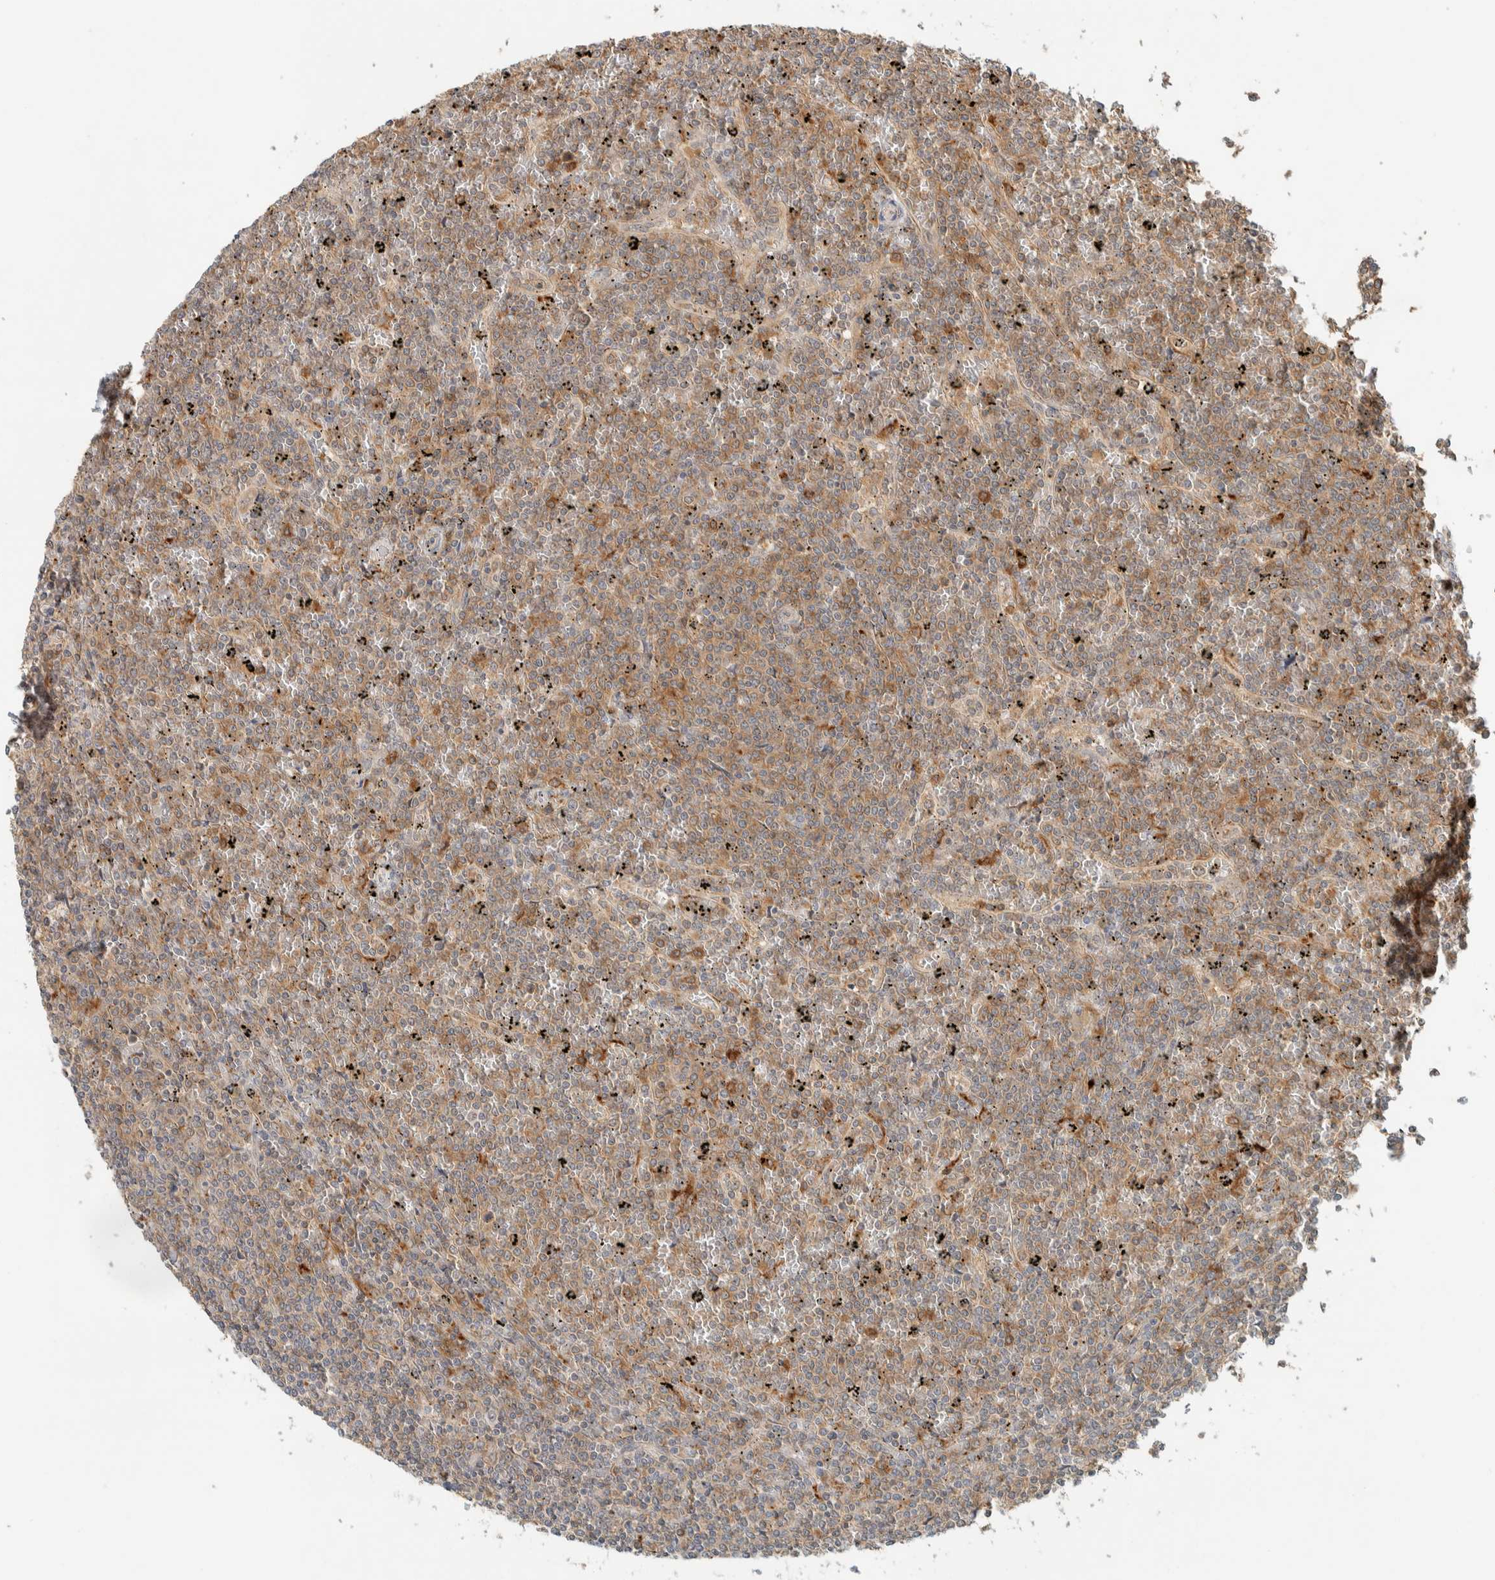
{"staining": {"intensity": "moderate", "quantity": ">75%", "location": "cytoplasmic/membranous"}, "tissue": "lymphoma", "cell_type": "Tumor cells", "image_type": "cancer", "snomed": [{"axis": "morphology", "description": "Malignant lymphoma, non-Hodgkin's type, Low grade"}, {"axis": "topography", "description": "Spleen"}], "caption": "Immunohistochemical staining of human lymphoma shows medium levels of moderate cytoplasmic/membranous positivity in approximately >75% of tumor cells.", "gene": "RAB11FIP1", "patient": {"sex": "female", "age": 19}}